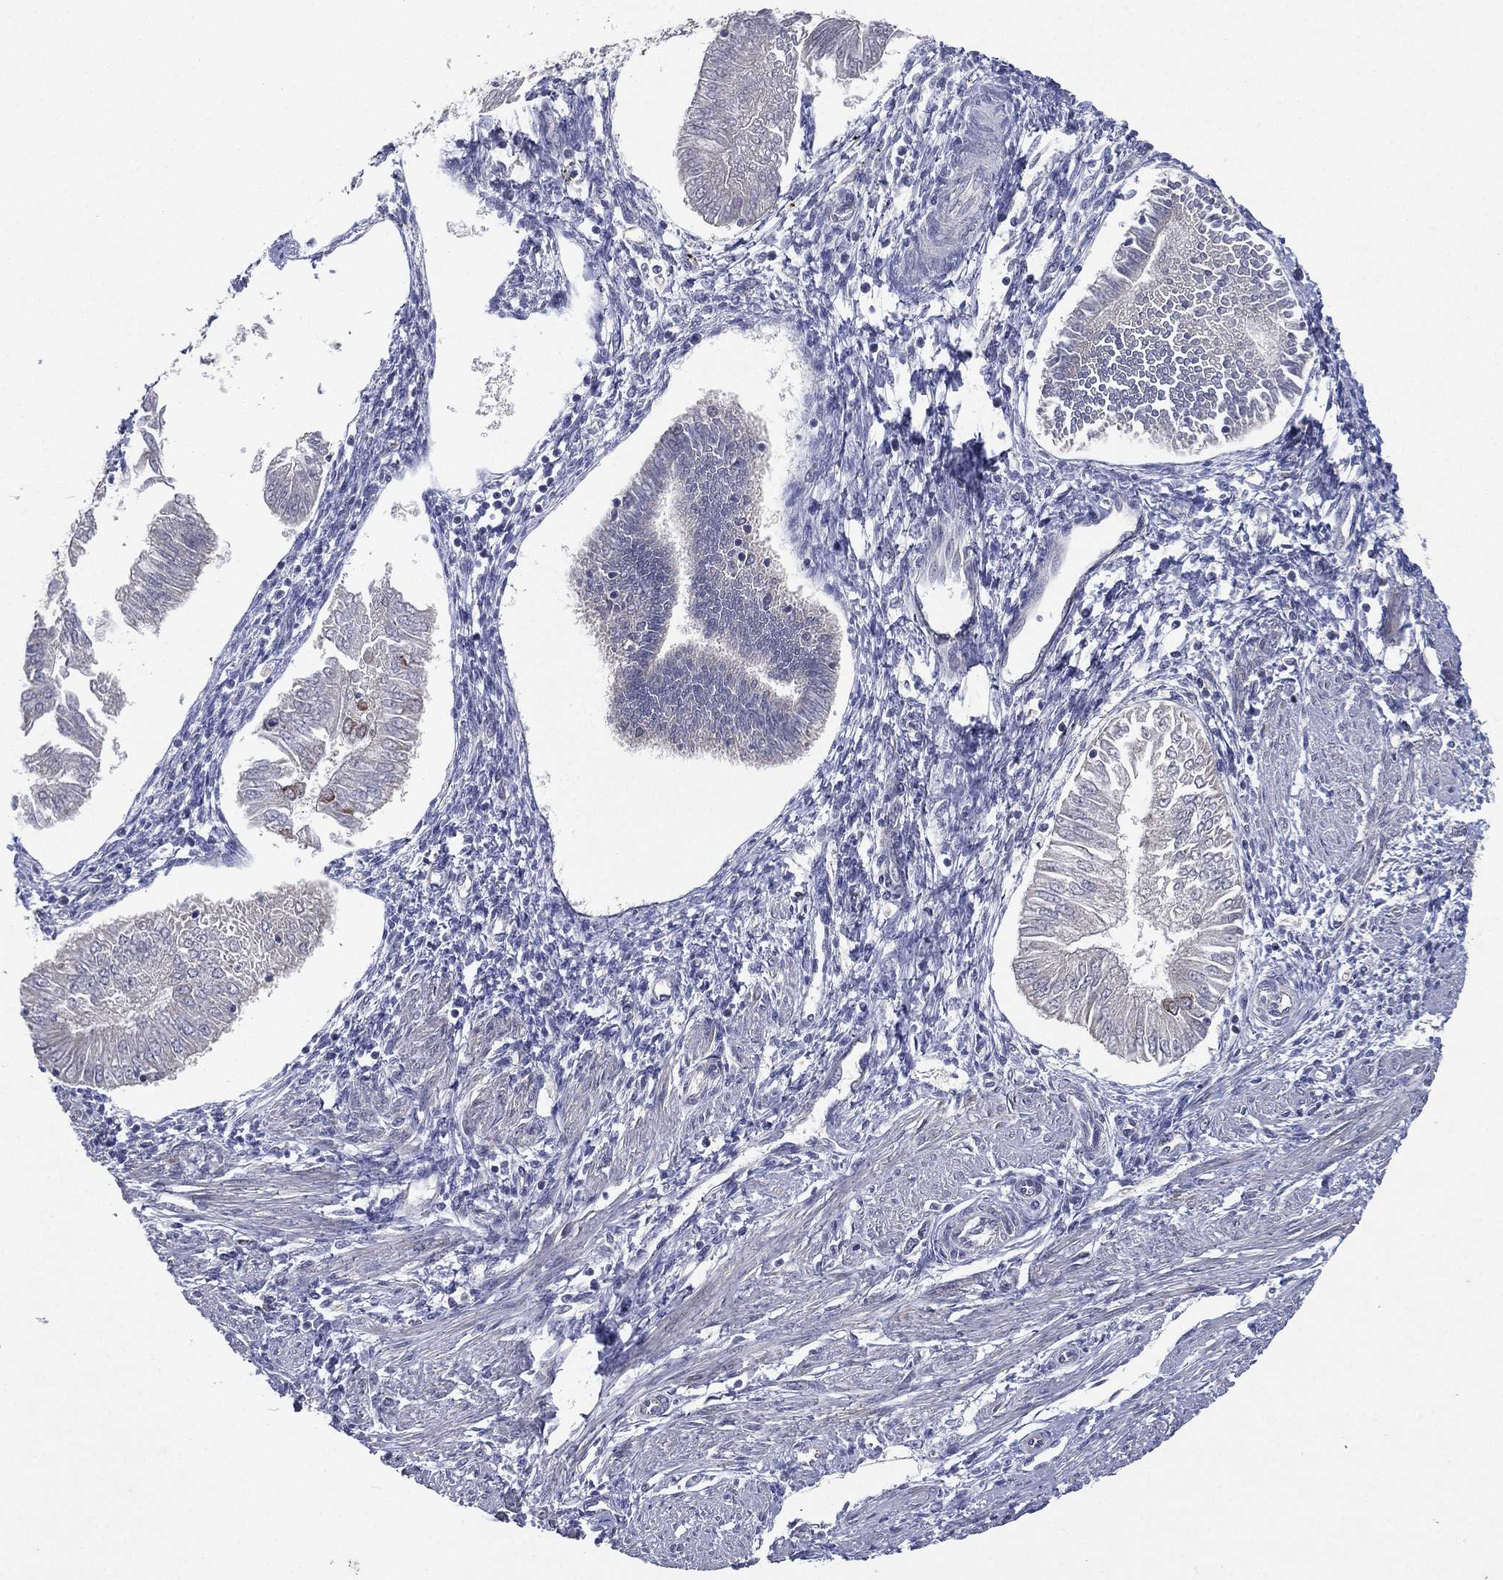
{"staining": {"intensity": "negative", "quantity": "none", "location": "none"}, "tissue": "endometrial cancer", "cell_type": "Tumor cells", "image_type": "cancer", "snomed": [{"axis": "morphology", "description": "Adenocarcinoma, NOS"}, {"axis": "topography", "description": "Endometrium"}], "caption": "Endometrial cancer (adenocarcinoma) stained for a protein using immunohistochemistry displays no expression tumor cells.", "gene": "KAT14", "patient": {"sex": "female", "age": 53}}